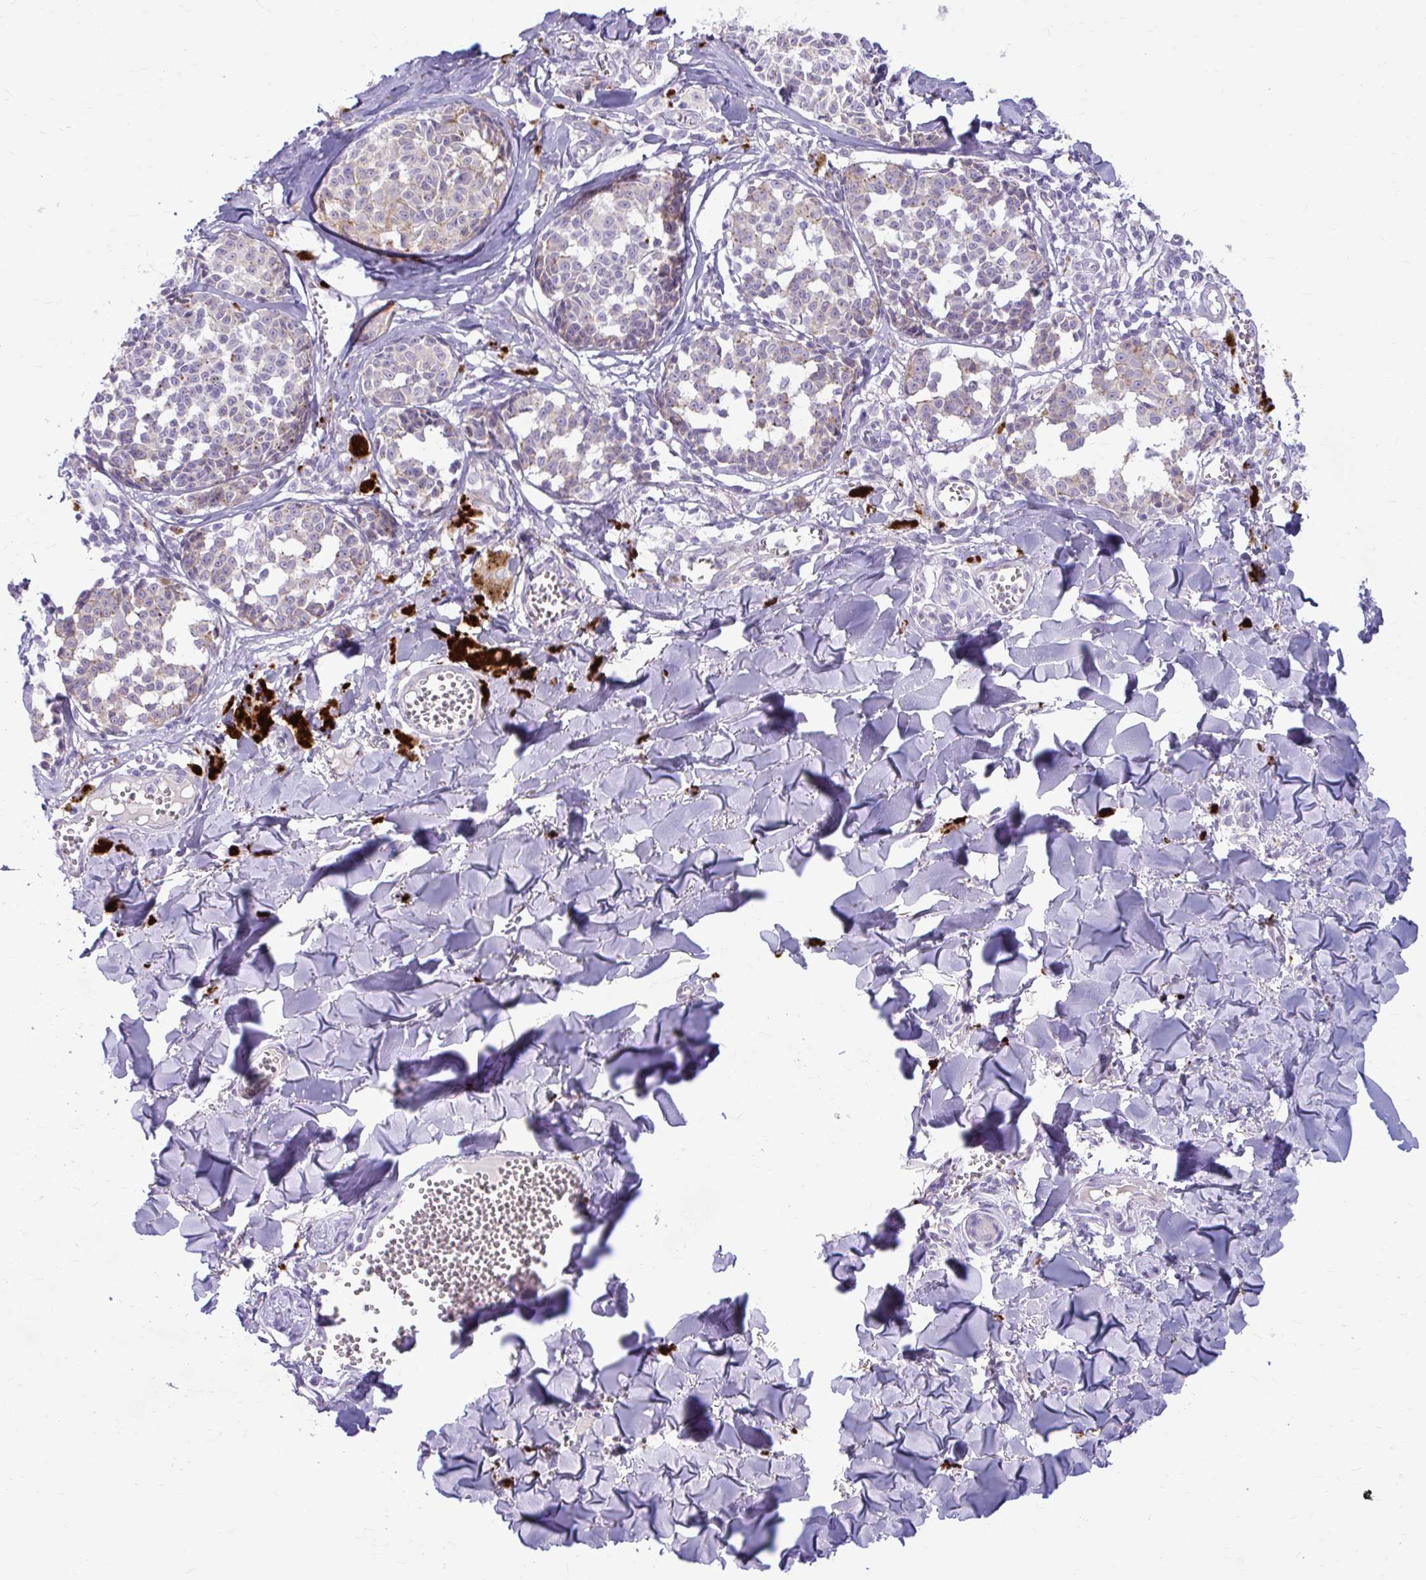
{"staining": {"intensity": "negative", "quantity": "none", "location": "none"}, "tissue": "melanoma", "cell_type": "Tumor cells", "image_type": "cancer", "snomed": [{"axis": "morphology", "description": "Malignant melanoma, NOS"}, {"axis": "topography", "description": "Skin"}], "caption": "This is an immunohistochemistry (IHC) histopathology image of human malignant melanoma. There is no staining in tumor cells.", "gene": "CHIA", "patient": {"sex": "female", "age": 43}}